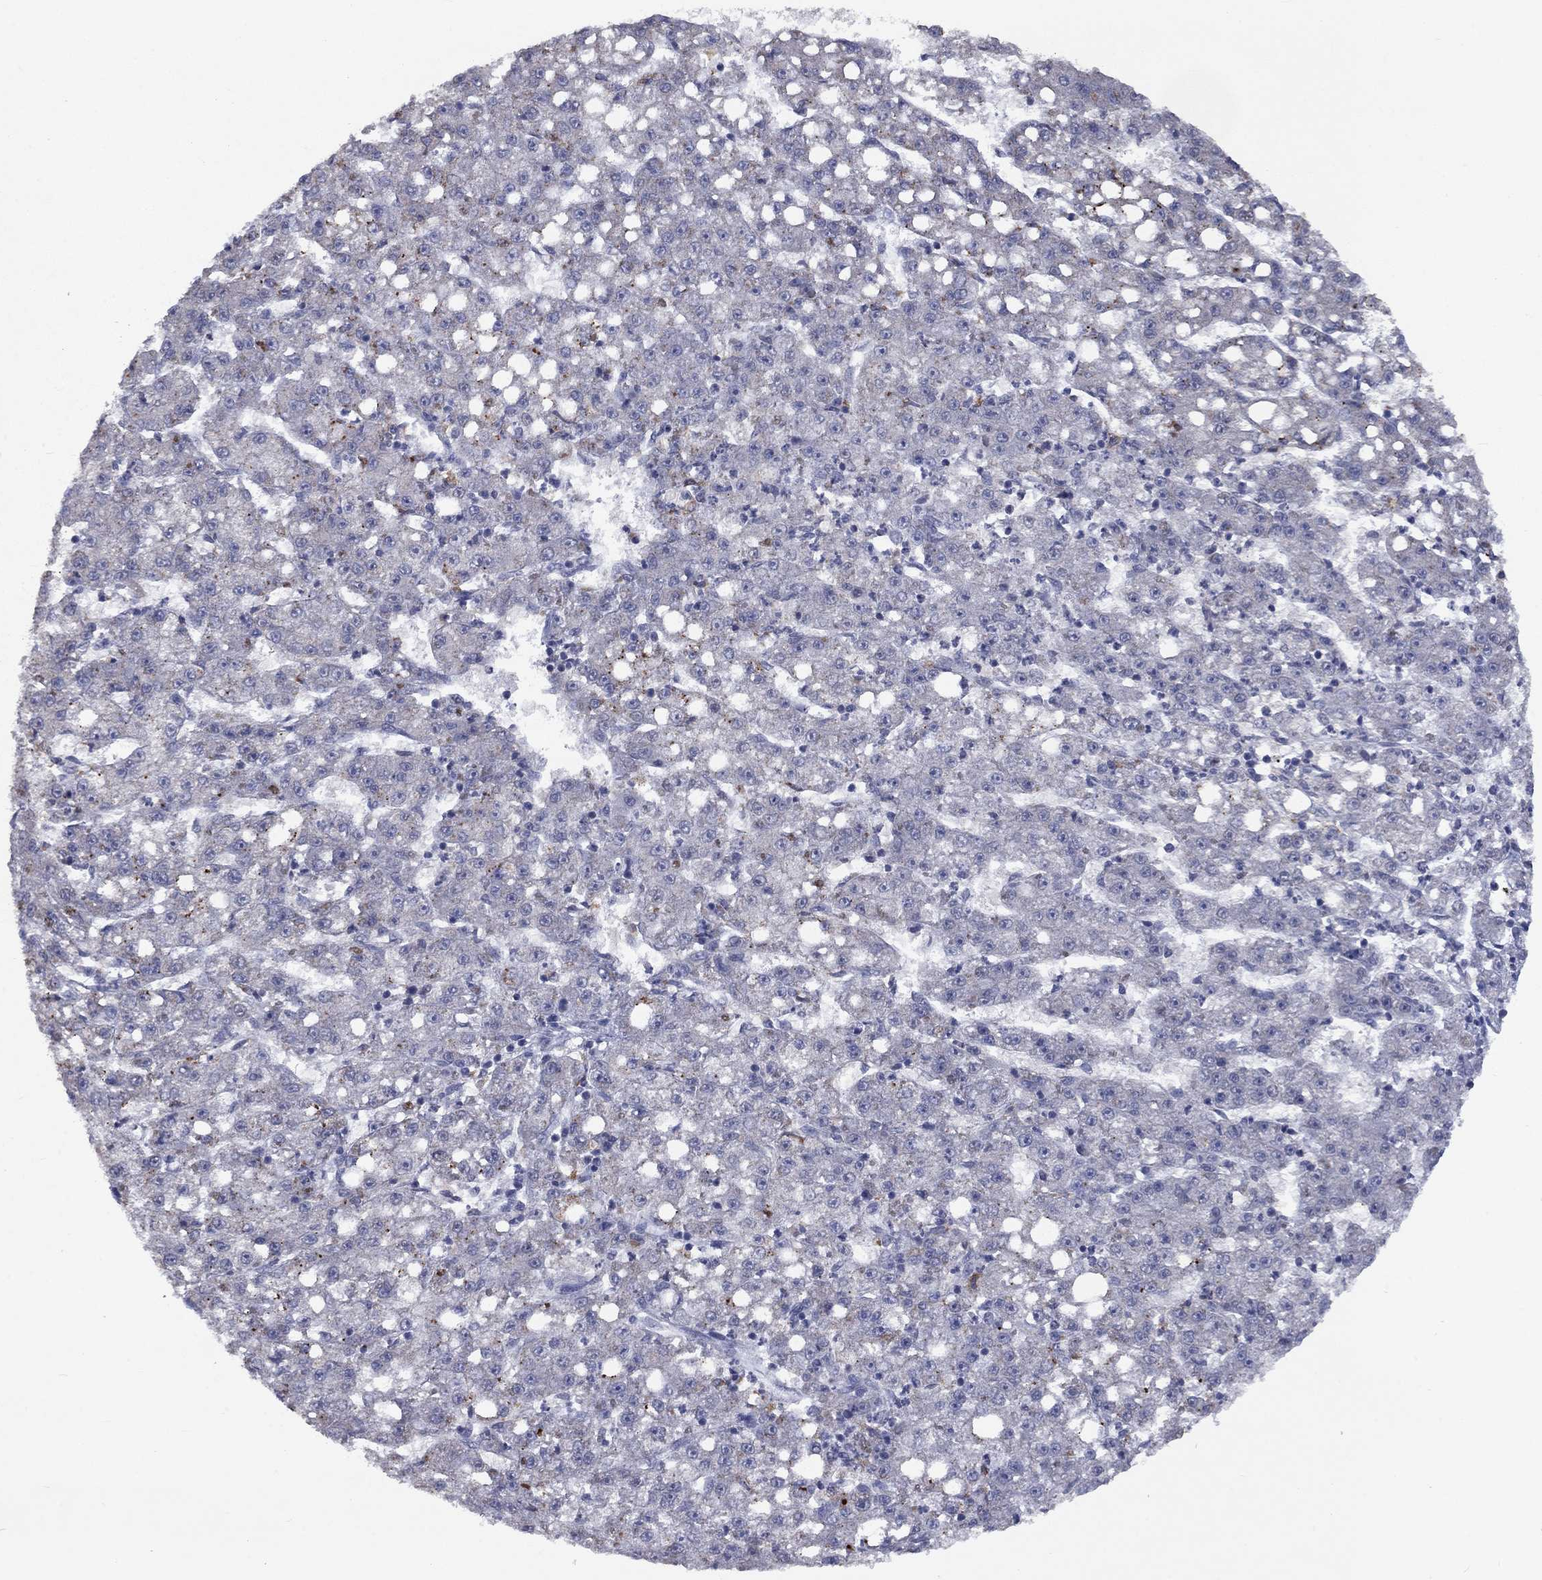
{"staining": {"intensity": "negative", "quantity": "none", "location": "none"}, "tissue": "liver cancer", "cell_type": "Tumor cells", "image_type": "cancer", "snomed": [{"axis": "morphology", "description": "Carcinoma, Hepatocellular, NOS"}, {"axis": "topography", "description": "Liver"}], "caption": "Immunohistochemical staining of human liver cancer (hepatocellular carcinoma) shows no significant positivity in tumor cells.", "gene": "SPATA33", "patient": {"sex": "female", "age": 65}}